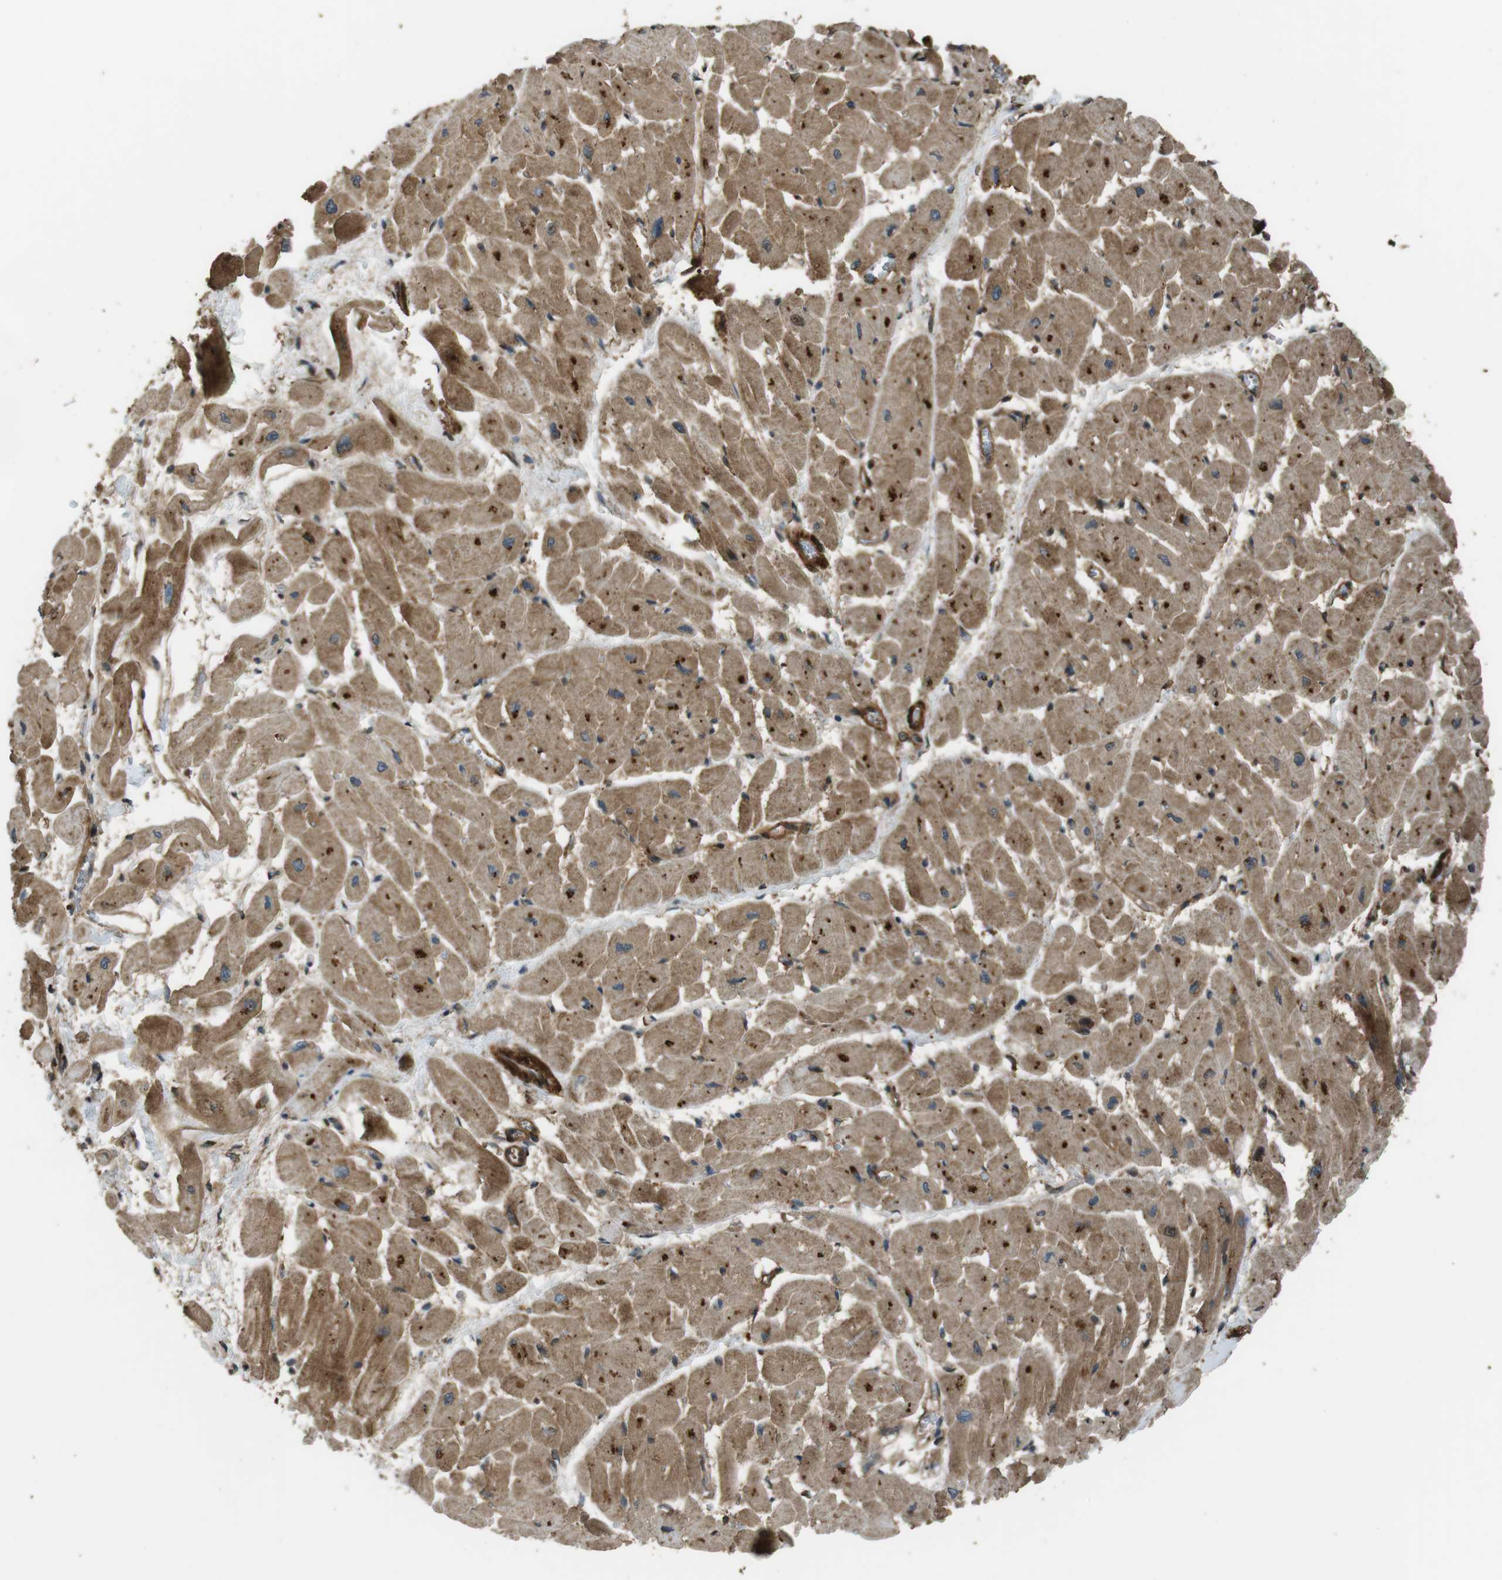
{"staining": {"intensity": "moderate", "quantity": ">75%", "location": "cytoplasmic/membranous"}, "tissue": "heart muscle", "cell_type": "Cardiomyocytes", "image_type": "normal", "snomed": [{"axis": "morphology", "description": "Normal tissue, NOS"}, {"axis": "topography", "description": "Heart"}], "caption": "IHC of benign human heart muscle reveals medium levels of moderate cytoplasmic/membranous positivity in approximately >75% of cardiomyocytes.", "gene": "MSRB3", "patient": {"sex": "male", "age": 45}}